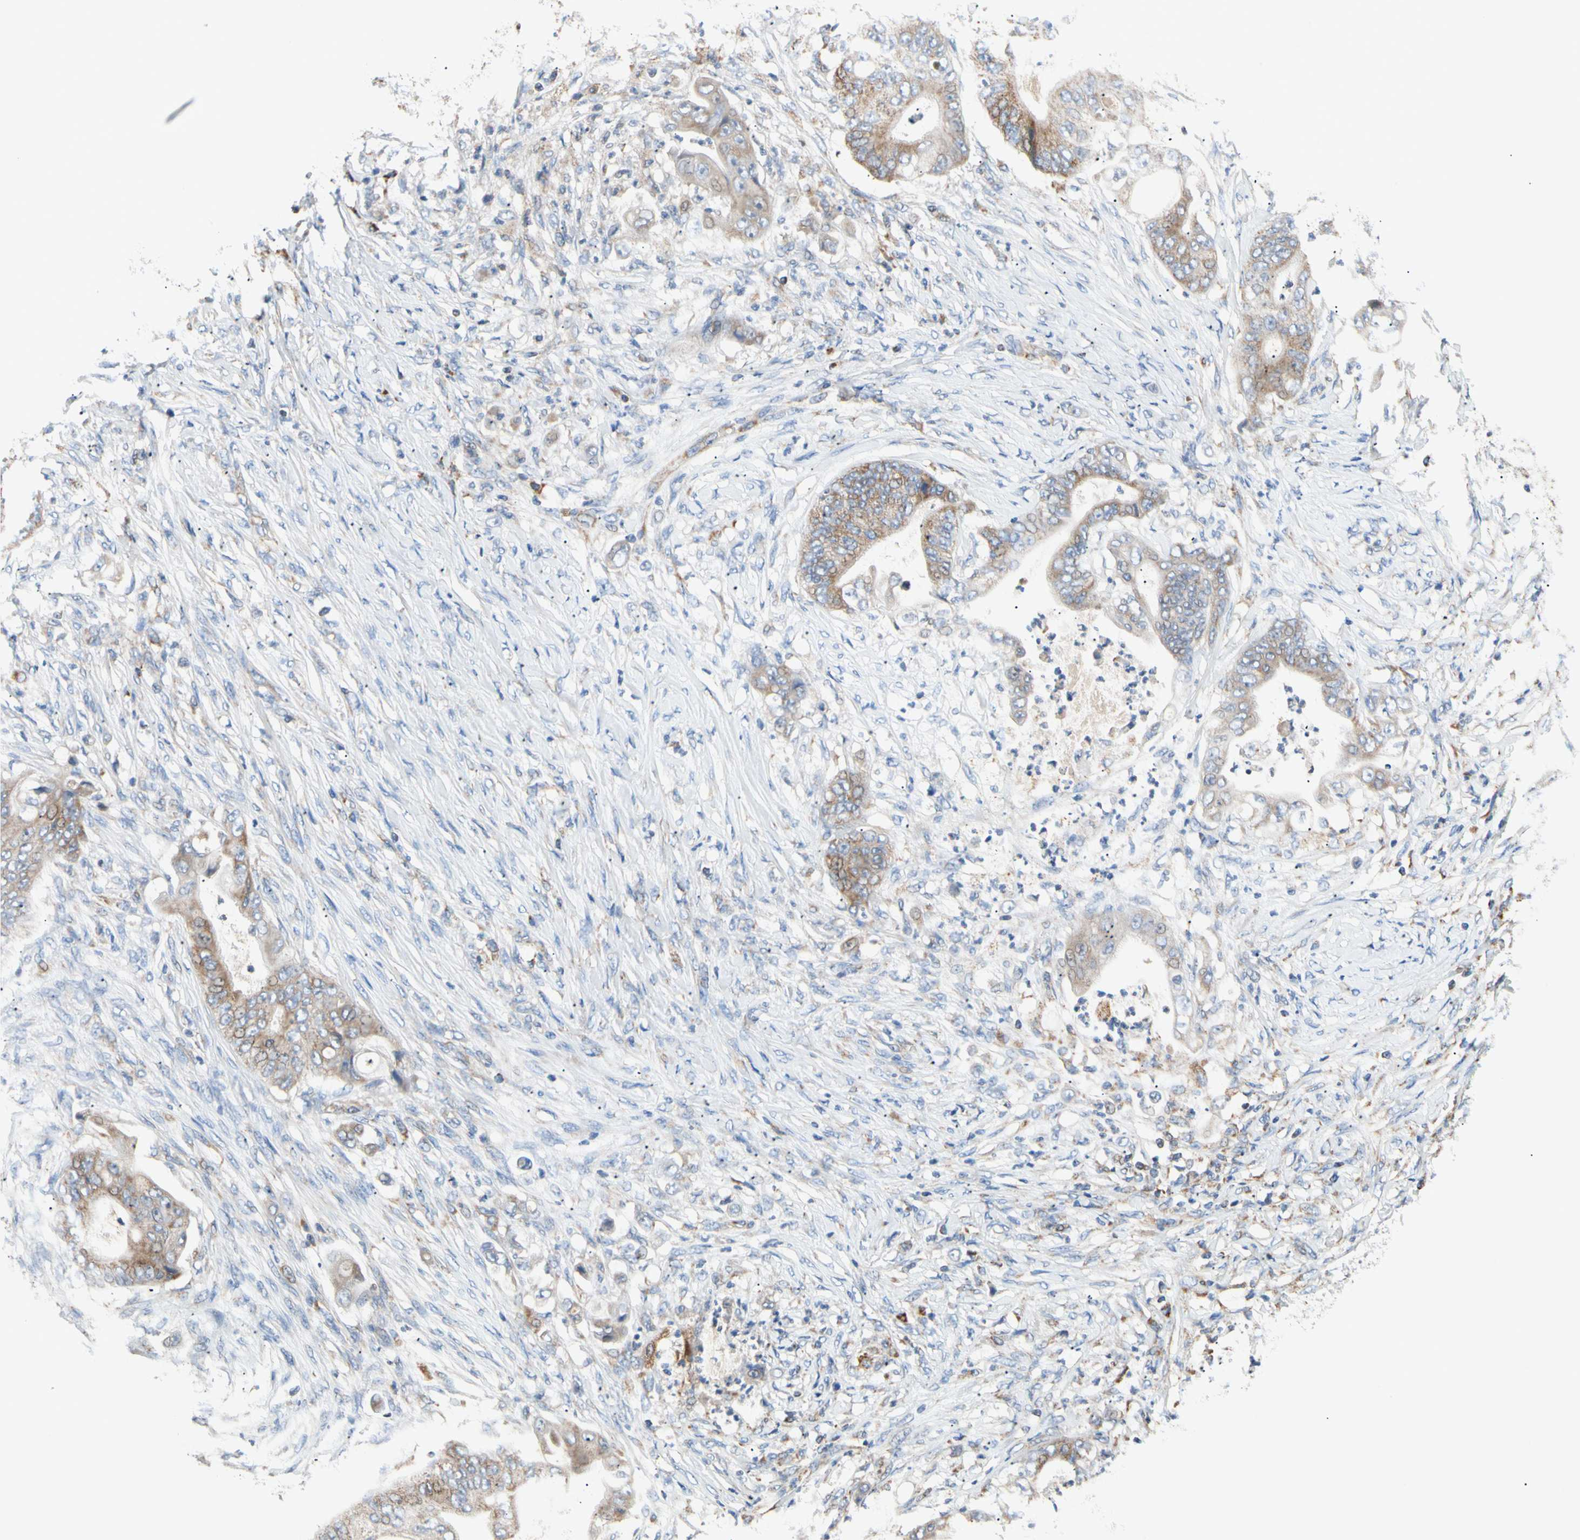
{"staining": {"intensity": "moderate", "quantity": ">75%", "location": "cytoplasmic/membranous"}, "tissue": "stomach cancer", "cell_type": "Tumor cells", "image_type": "cancer", "snomed": [{"axis": "morphology", "description": "Adenocarcinoma, NOS"}, {"axis": "topography", "description": "Stomach"}], "caption": "An IHC photomicrograph of neoplastic tissue is shown. Protein staining in brown shows moderate cytoplasmic/membranous positivity in stomach cancer within tumor cells. The staining was performed using DAB, with brown indicating positive protein expression. Nuclei are stained blue with hematoxylin.", "gene": "ACAT1", "patient": {"sex": "female", "age": 73}}